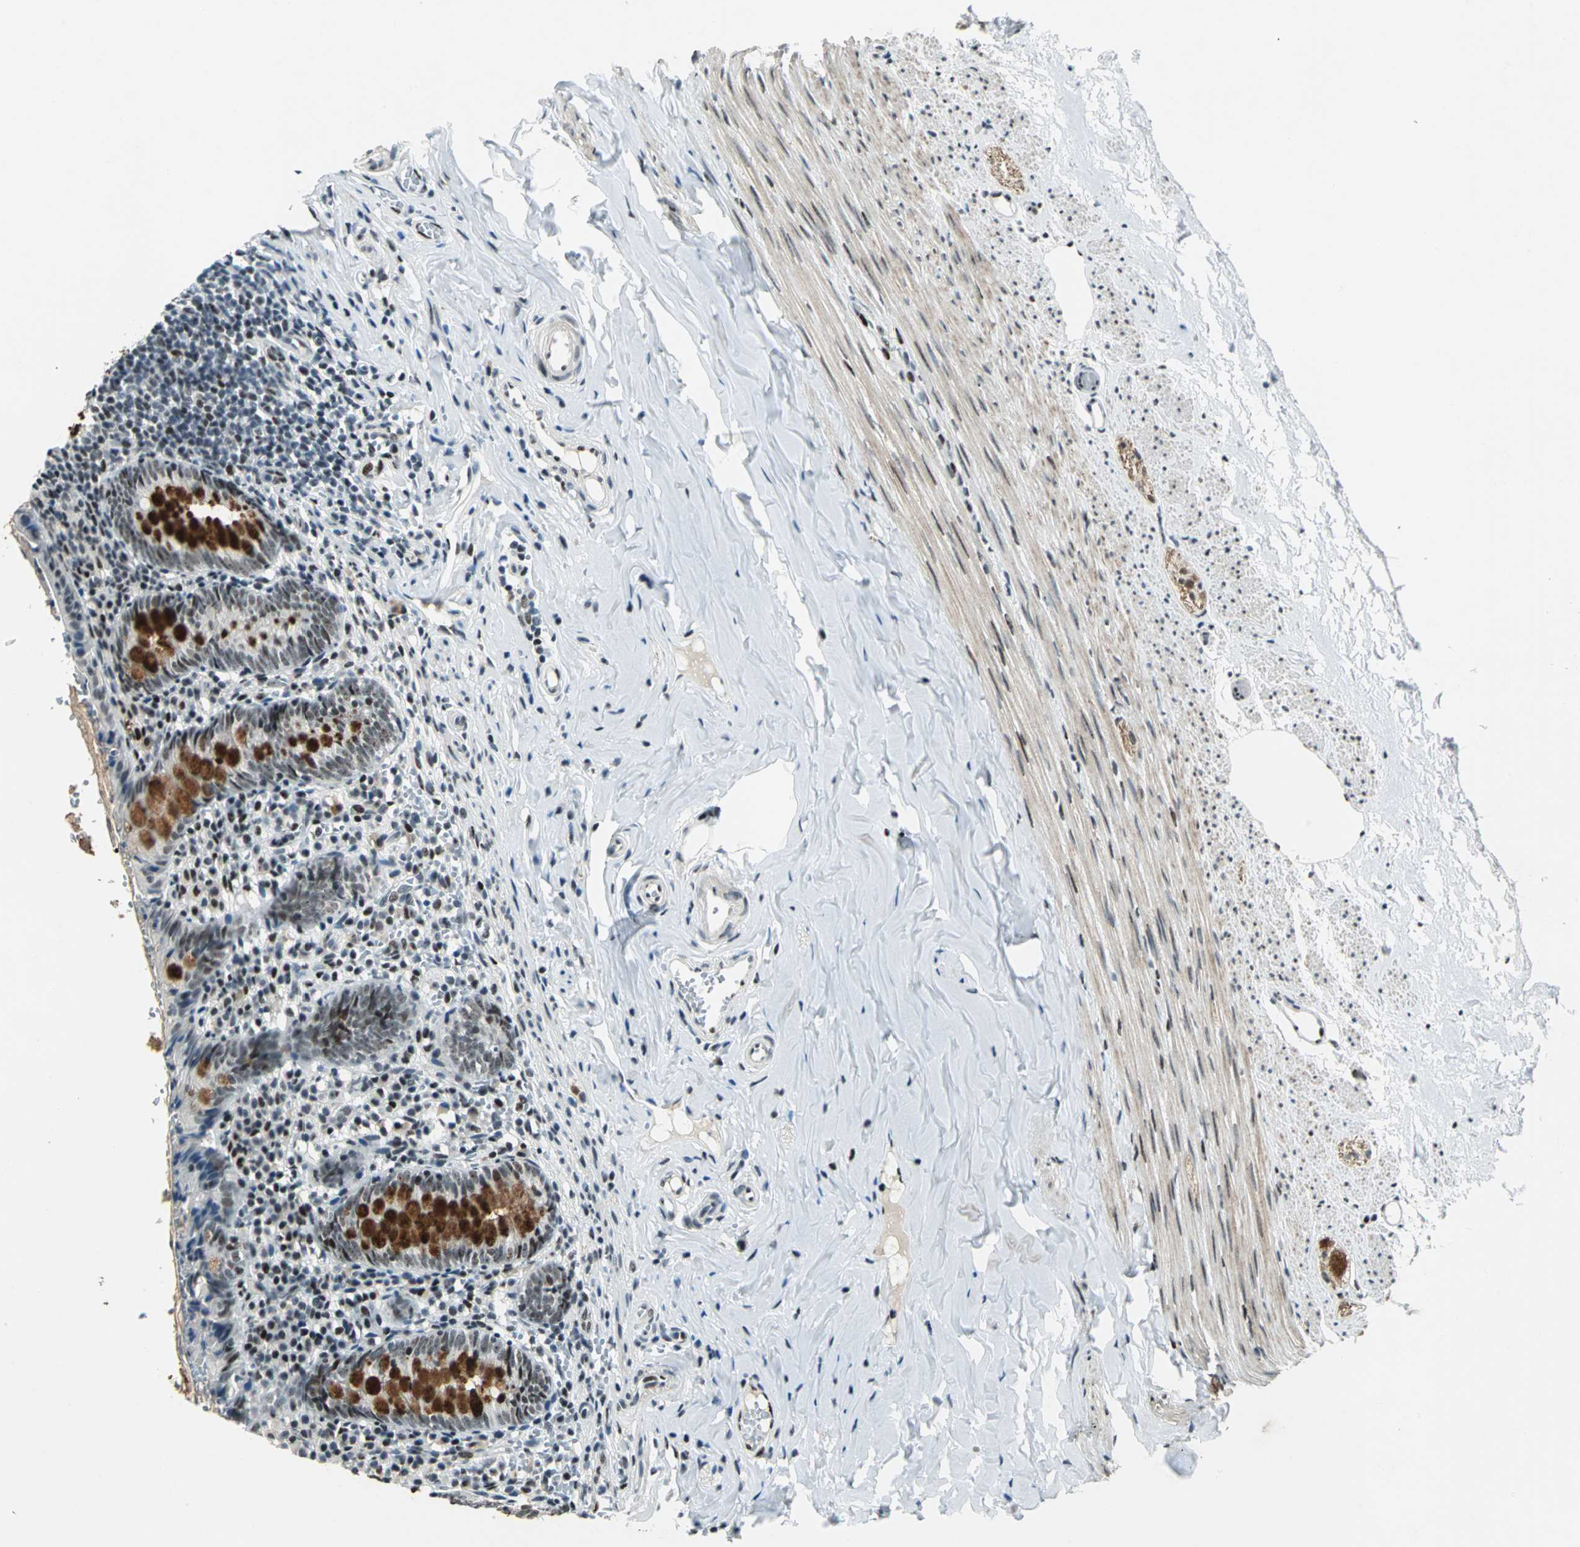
{"staining": {"intensity": "strong", "quantity": ">75%", "location": "cytoplasmic/membranous,nuclear"}, "tissue": "appendix", "cell_type": "Glandular cells", "image_type": "normal", "snomed": [{"axis": "morphology", "description": "Normal tissue, NOS"}, {"axis": "topography", "description": "Appendix"}], "caption": "IHC of normal appendix exhibits high levels of strong cytoplasmic/membranous,nuclear staining in approximately >75% of glandular cells.", "gene": "KAT6B", "patient": {"sex": "female", "age": 10}}